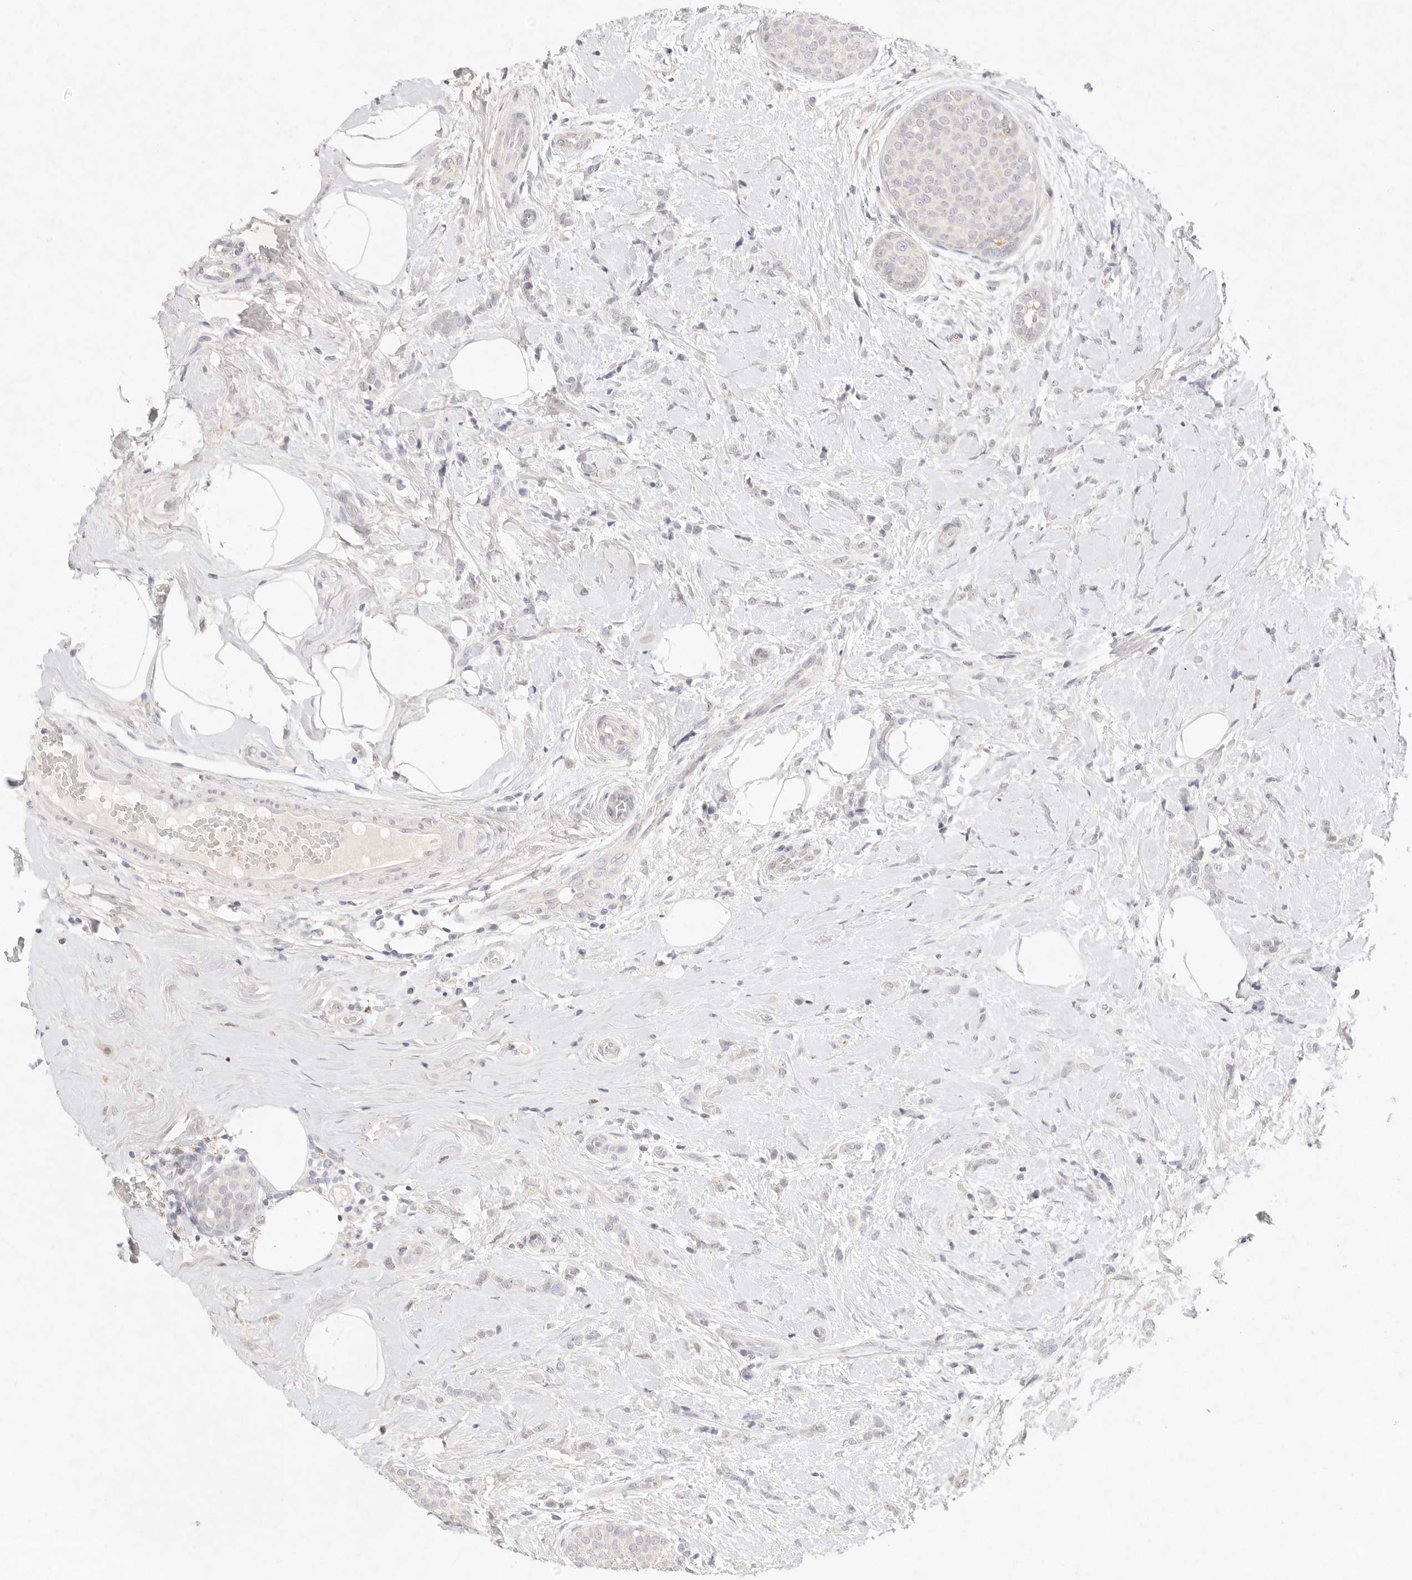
{"staining": {"intensity": "negative", "quantity": "none", "location": "none"}, "tissue": "breast cancer", "cell_type": "Tumor cells", "image_type": "cancer", "snomed": [{"axis": "morphology", "description": "Lobular carcinoma, in situ"}, {"axis": "morphology", "description": "Lobular carcinoma"}, {"axis": "topography", "description": "Breast"}], "caption": "Tumor cells are negative for protein expression in human breast cancer (lobular carcinoma in situ).", "gene": "GPR84", "patient": {"sex": "female", "age": 41}}